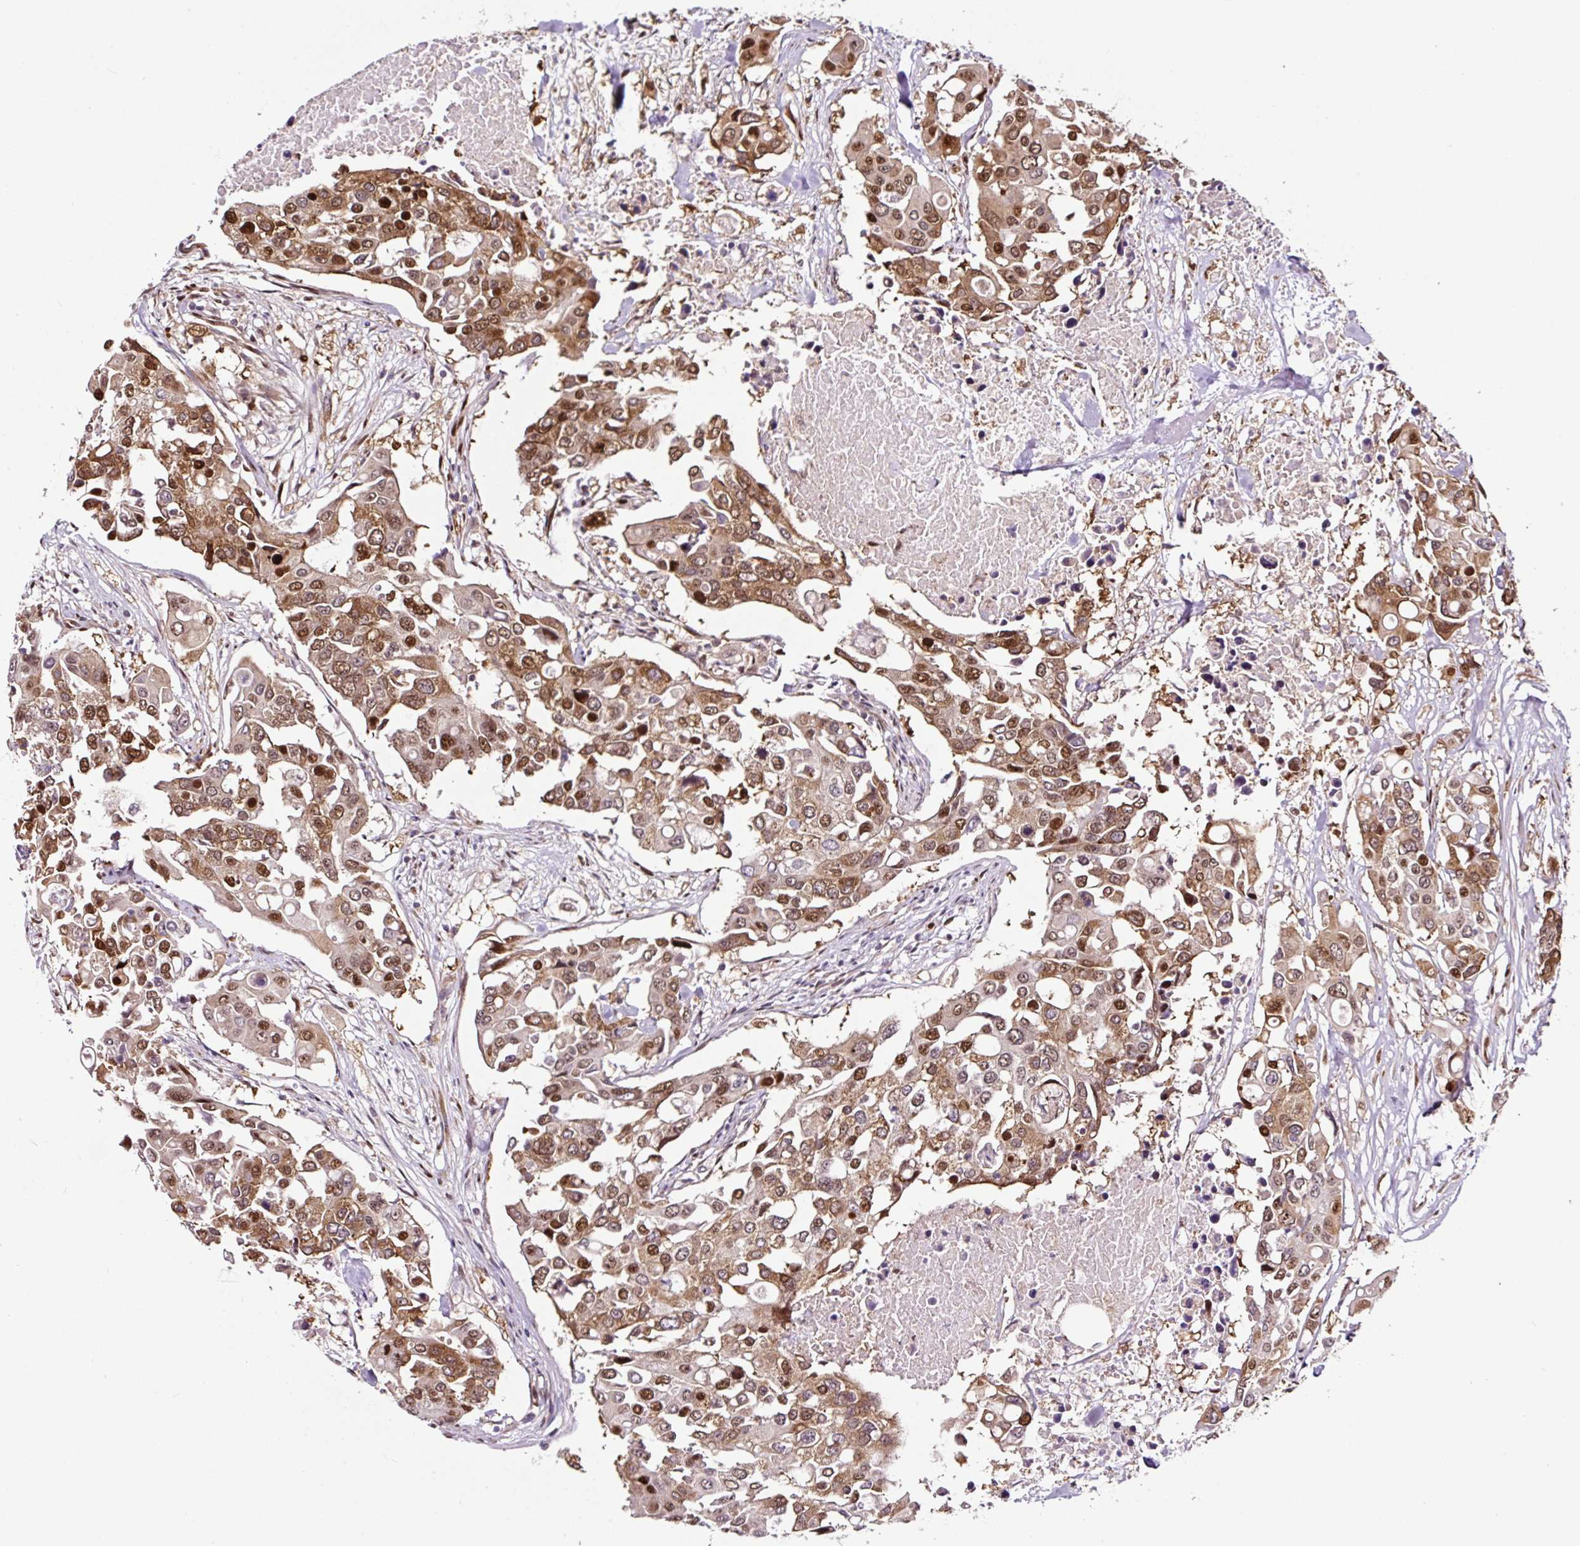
{"staining": {"intensity": "moderate", "quantity": ">75%", "location": "cytoplasmic/membranous,nuclear"}, "tissue": "colorectal cancer", "cell_type": "Tumor cells", "image_type": "cancer", "snomed": [{"axis": "morphology", "description": "Adenocarcinoma, NOS"}, {"axis": "topography", "description": "Colon"}], "caption": "Tumor cells demonstrate medium levels of moderate cytoplasmic/membranous and nuclear staining in about >75% of cells in colorectal cancer.", "gene": "KDM4E", "patient": {"sex": "male", "age": 77}}